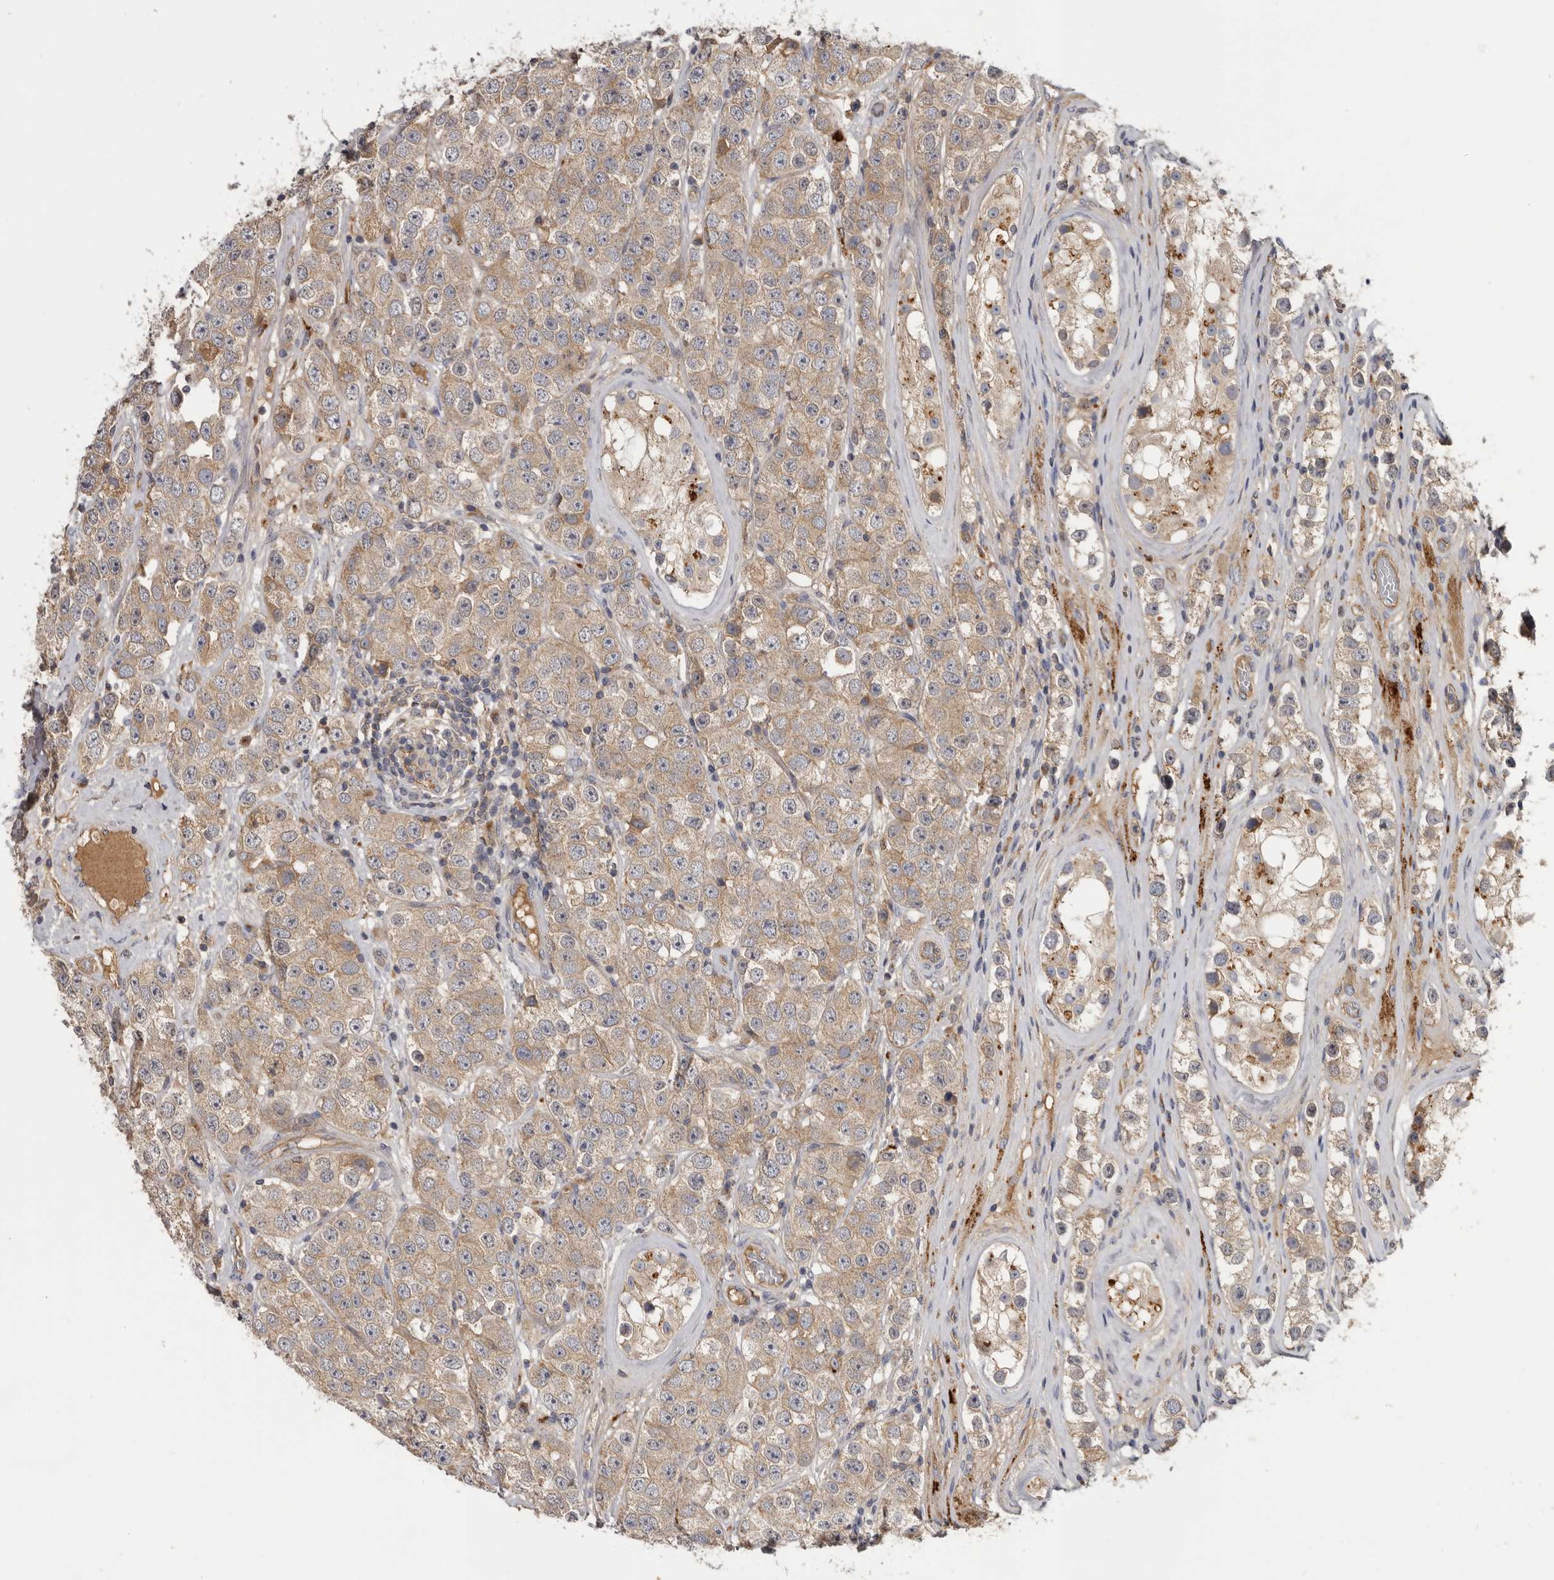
{"staining": {"intensity": "weak", "quantity": ">75%", "location": "cytoplasmic/membranous"}, "tissue": "testis cancer", "cell_type": "Tumor cells", "image_type": "cancer", "snomed": [{"axis": "morphology", "description": "Seminoma, NOS"}, {"axis": "topography", "description": "Testis"}], "caption": "This photomicrograph exhibits immunohistochemistry staining of testis cancer (seminoma), with low weak cytoplasmic/membranous positivity in approximately >75% of tumor cells.", "gene": "INKA2", "patient": {"sex": "male", "age": 28}}